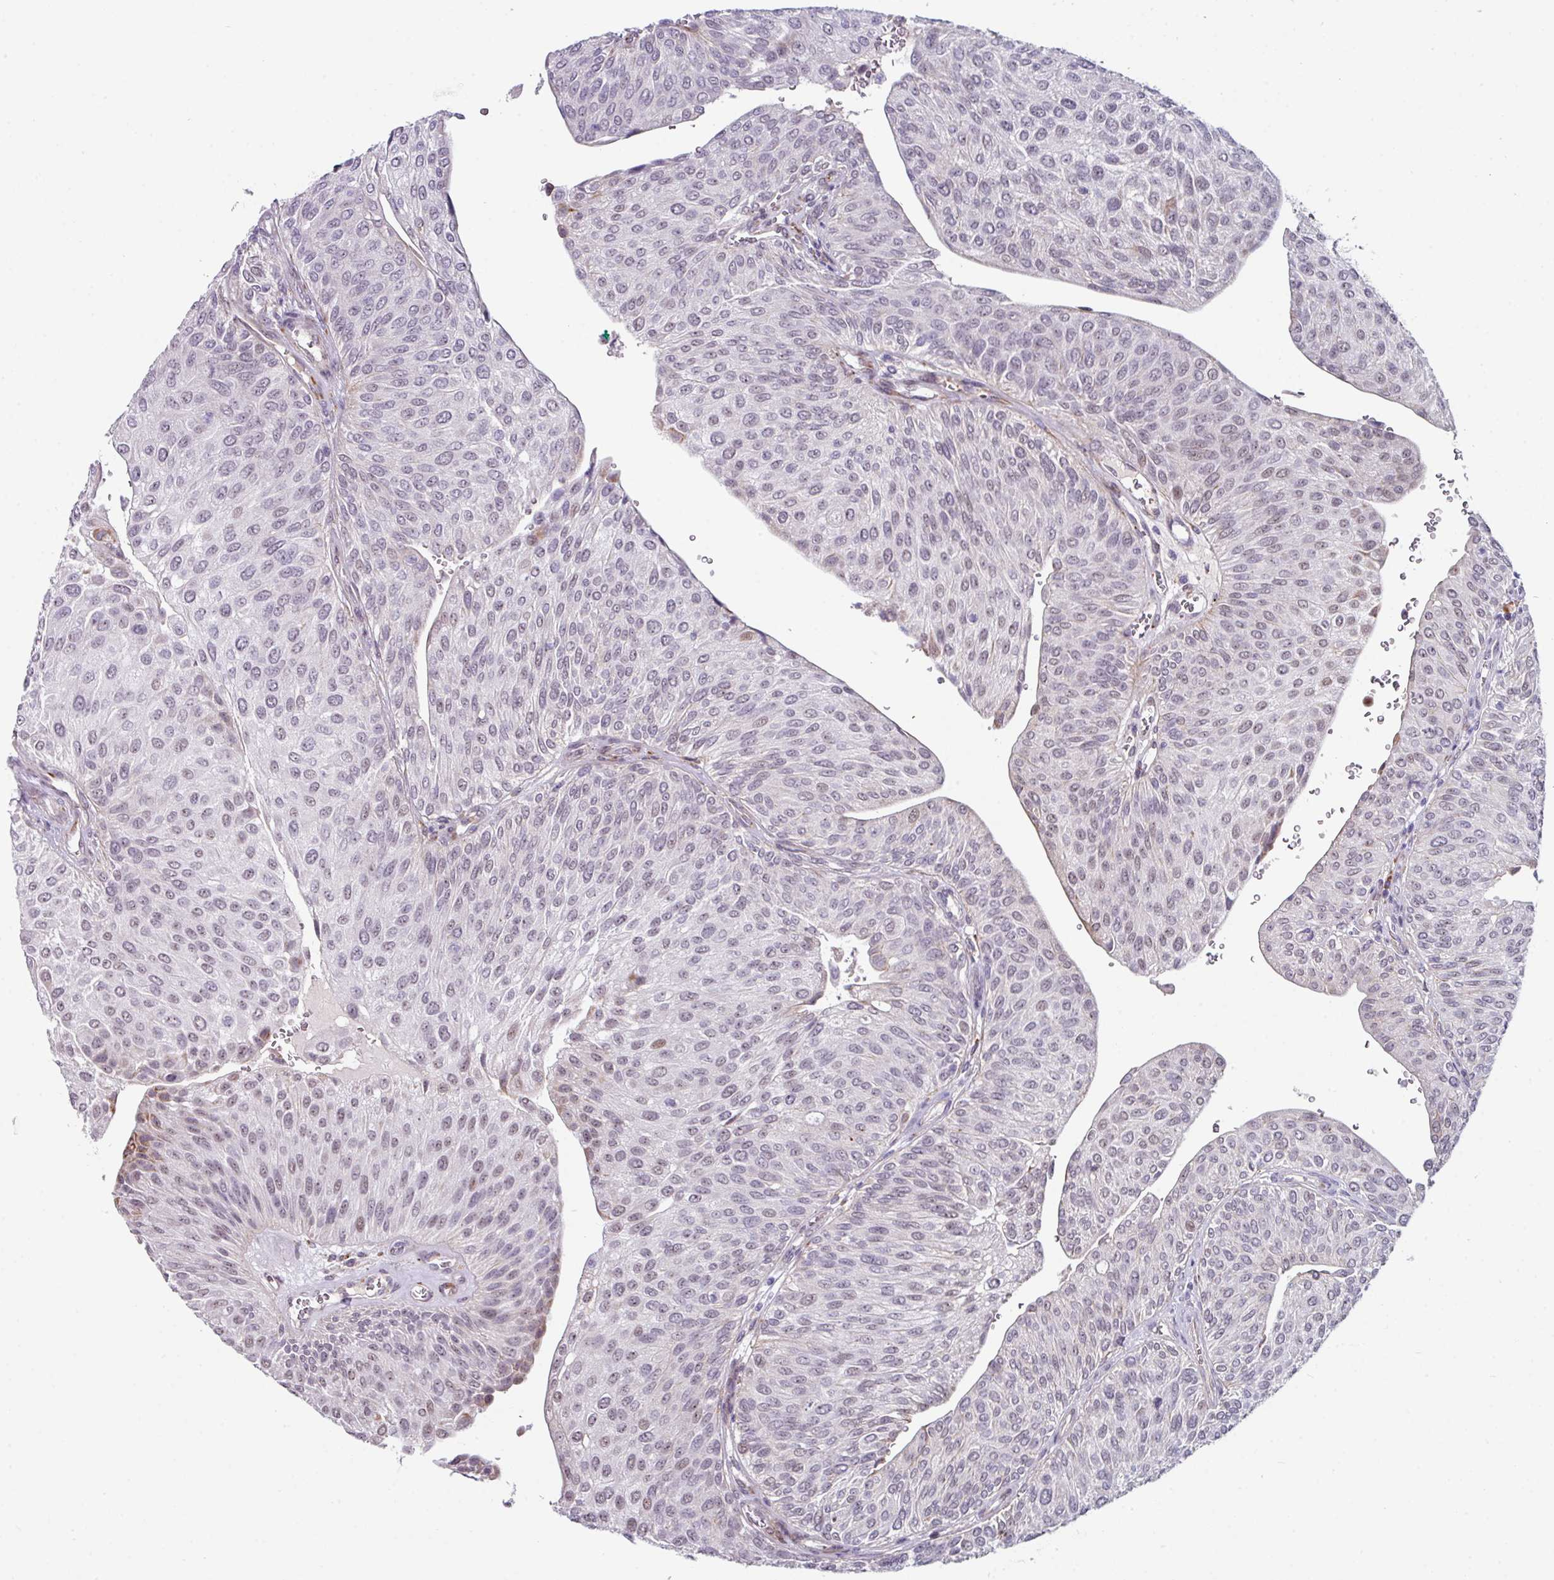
{"staining": {"intensity": "weak", "quantity": "25%-75%", "location": "nuclear"}, "tissue": "urothelial cancer", "cell_type": "Tumor cells", "image_type": "cancer", "snomed": [{"axis": "morphology", "description": "Urothelial carcinoma, NOS"}, {"axis": "topography", "description": "Urinary bladder"}], "caption": "Weak nuclear staining for a protein is present in approximately 25%-75% of tumor cells of transitional cell carcinoma using immunohistochemistry.", "gene": "BMS1", "patient": {"sex": "male", "age": 67}}